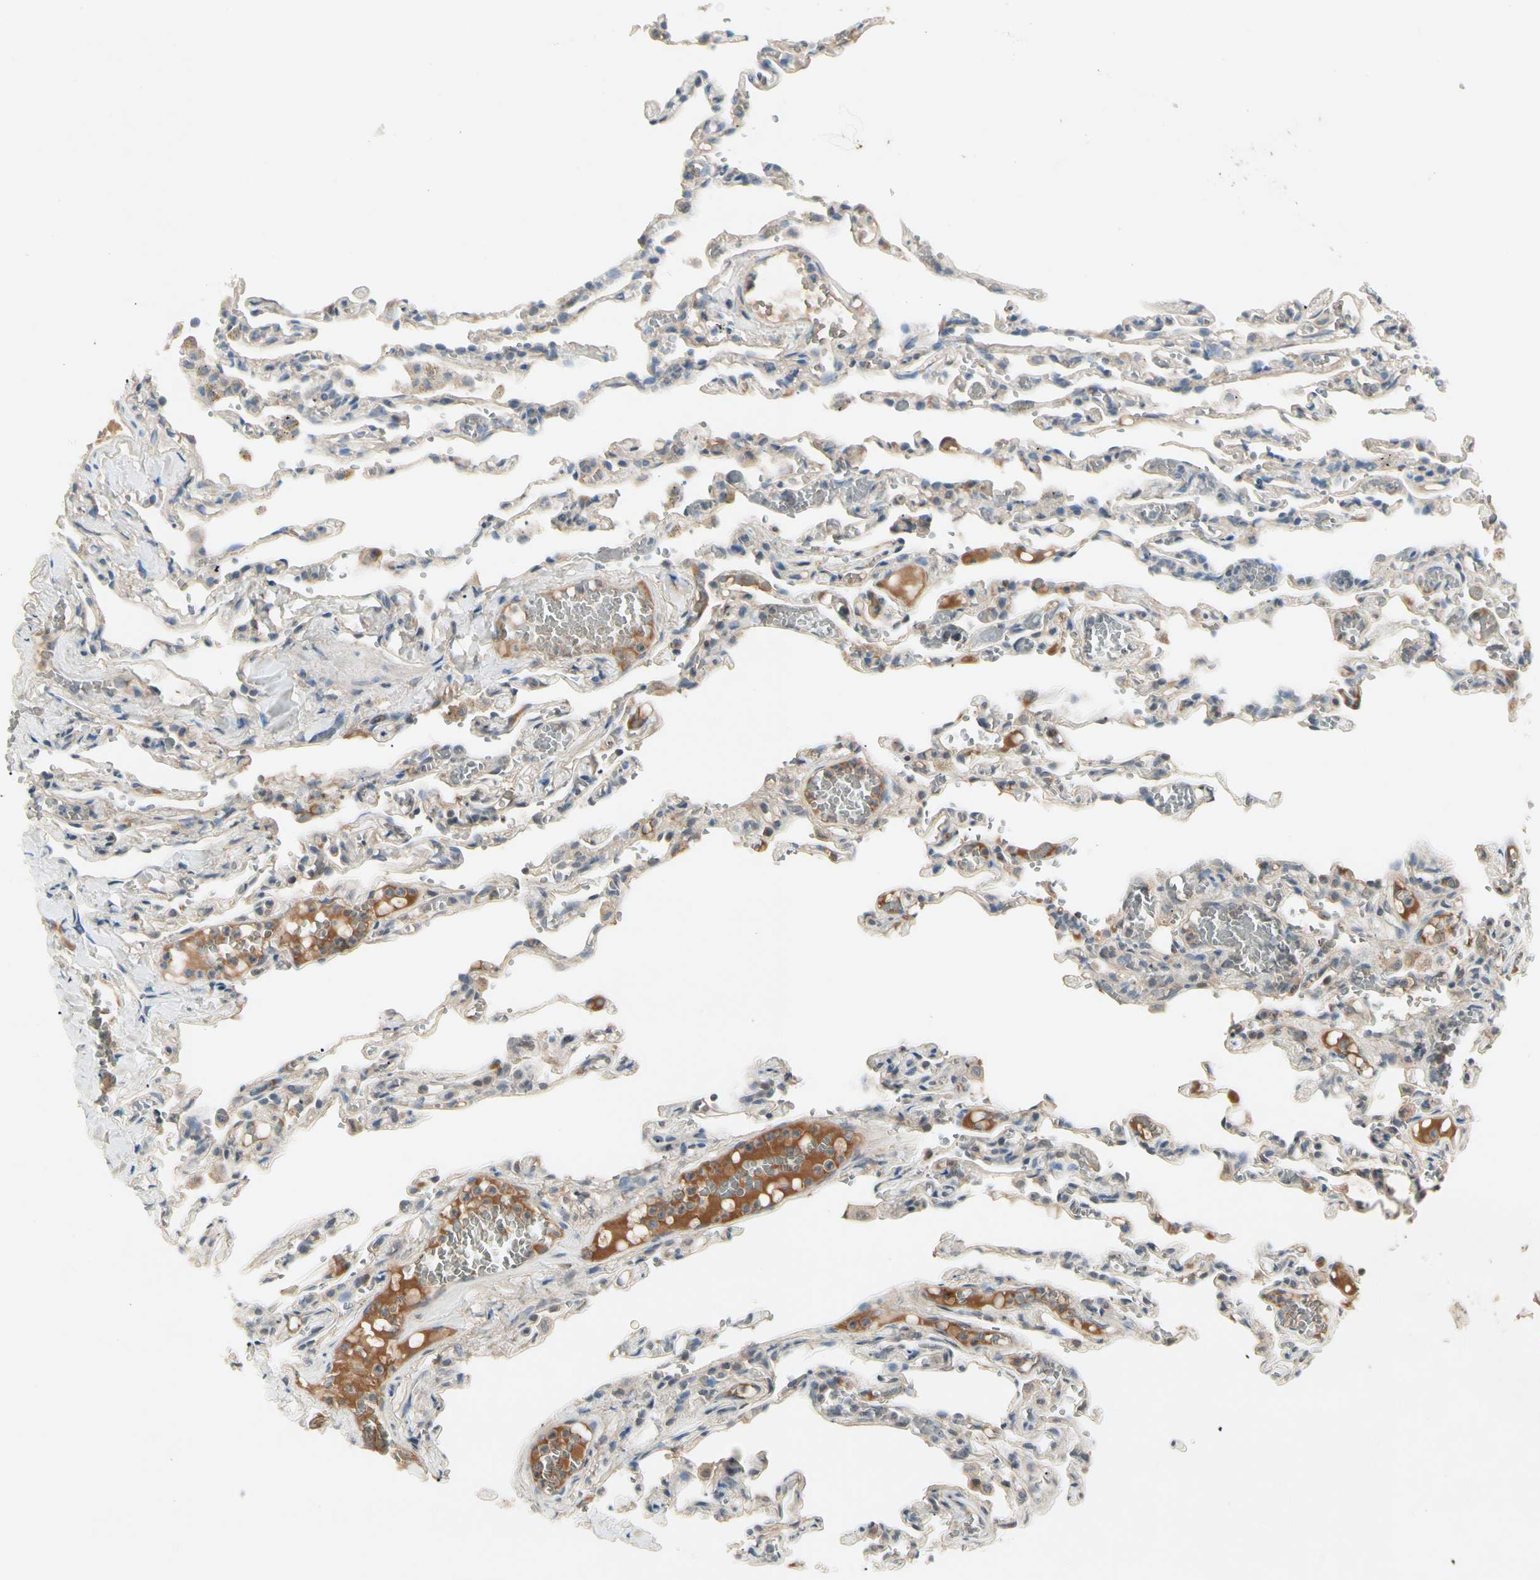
{"staining": {"intensity": "weak", "quantity": "25%-75%", "location": "cytoplasmic/membranous"}, "tissue": "lung", "cell_type": "Alveolar cells", "image_type": "normal", "snomed": [{"axis": "morphology", "description": "Normal tissue, NOS"}, {"axis": "topography", "description": "Lung"}], "caption": "Normal lung displays weak cytoplasmic/membranous expression in approximately 25%-75% of alveolar cells, visualized by immunohistochemistry. (DAB IHC, brown staining for protein, blue staining for nuclei).", "gene": "CCL4", "patient": {"sex": "male", "age": 21}}